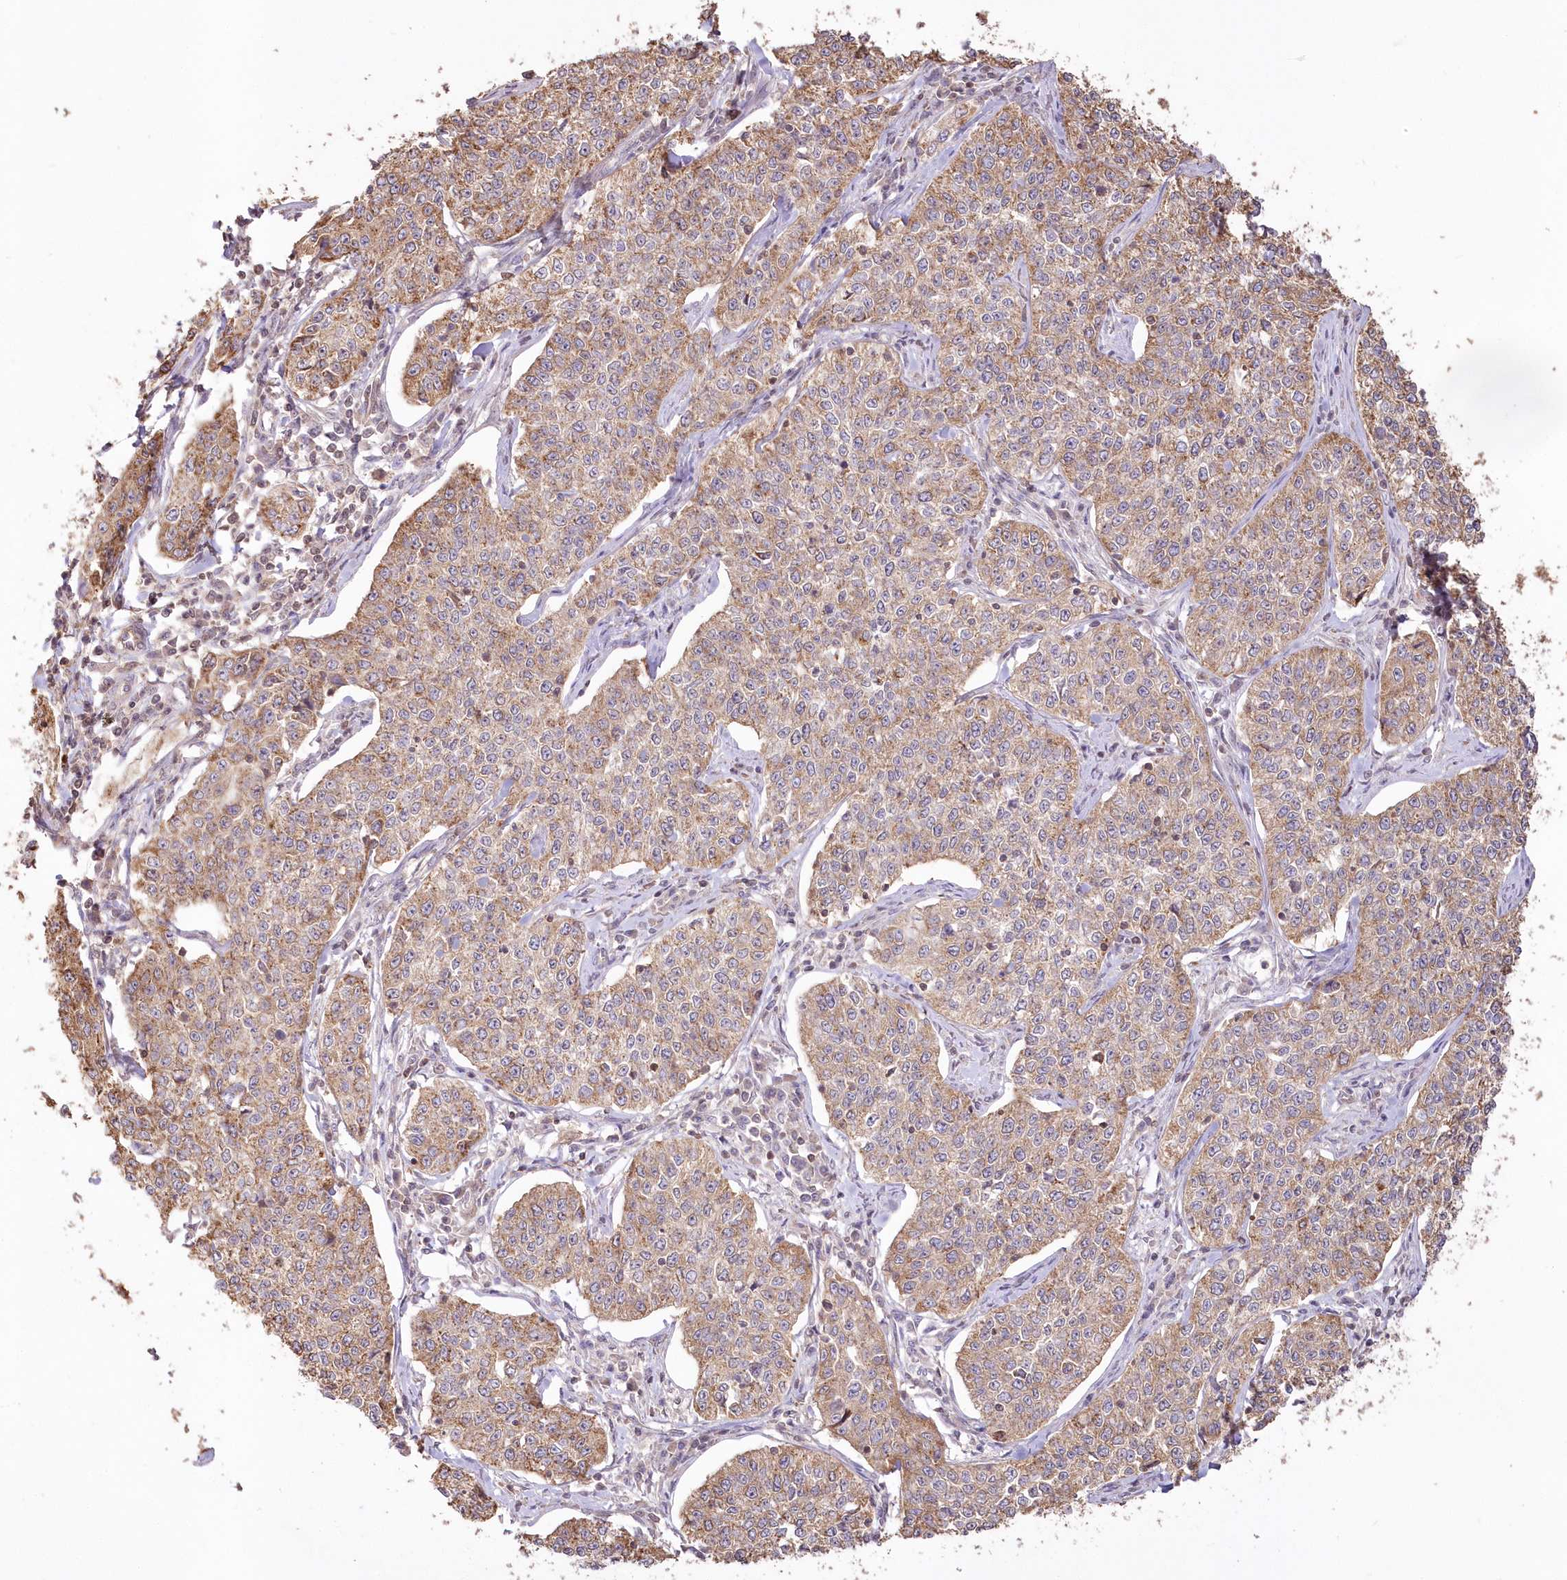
{"staining": {"intensity": "moderate", "quantity": "25%-75%", "location": "cytoplasmic/membranous"}, "tissue": "cervical cancer", "cell_type": "Tumor cells", "image_type": "cancer", "snomed": [{"axis": "morphology", "description": "Squamous cell carcinoma, NOS"}, {"axis": "topography", "description": "Cervix"}], "caption": "Immunohistochemistry of cervical squamous cell carcinoma displays medium levels of moderate cytoplasmic/membranous positivity in approximately 25%-75% of tumor cells.", "gene": "STK17B", "patient": {"sex": "female", "age": 35}}